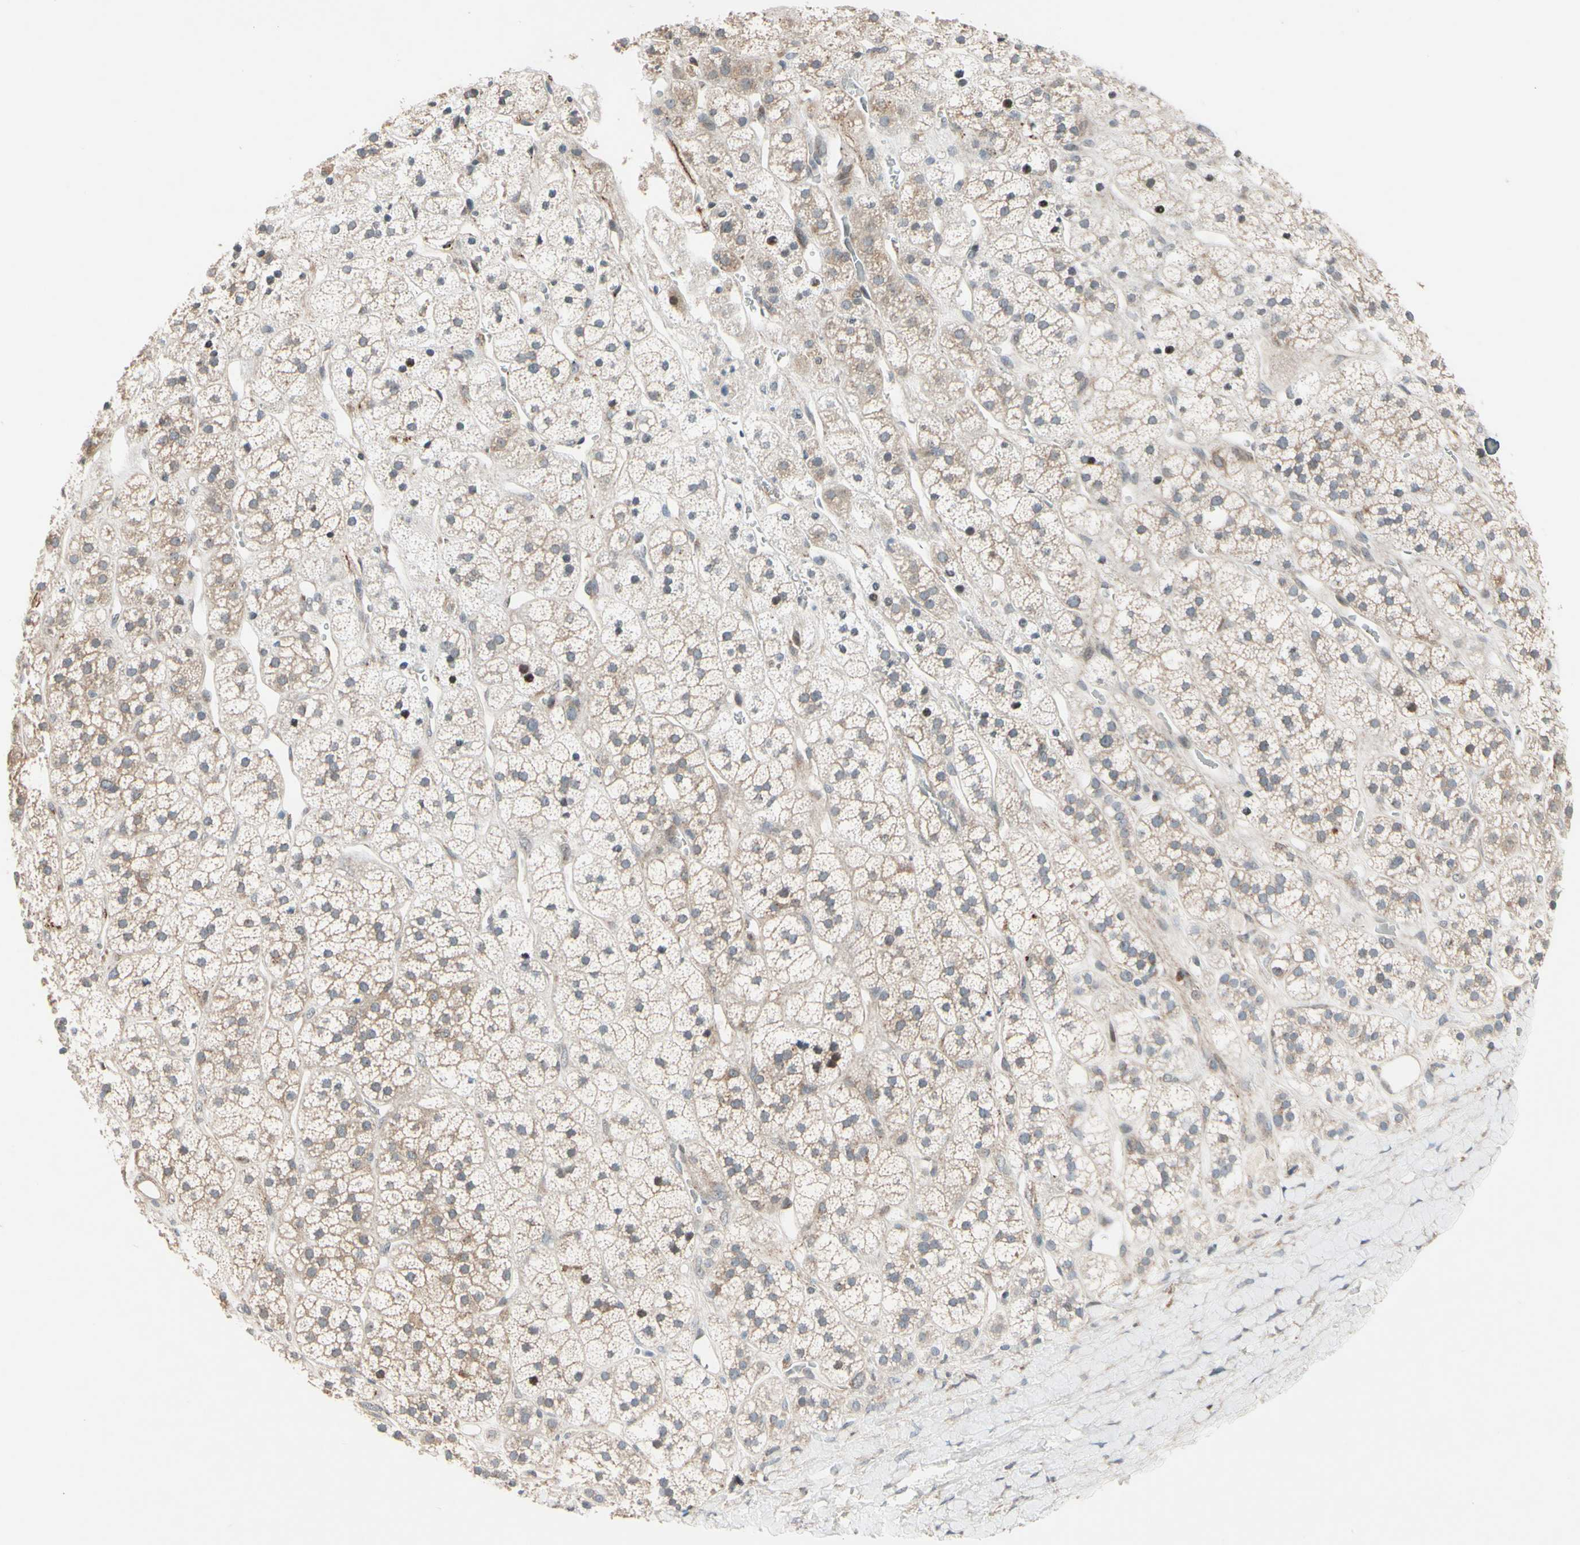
{"staining": {"intensity": "moderate", "quantity": ">75%", "location": "cytoplasmic/membranous,nuclear"}, "tissue": "adrenal gland", "cell_type": "Glandular cells", "image_type": "normal", "snomed": [{"axis": "morphology", "description": "Normal tissue, NOS"}, {"axis": "topography", "description": "Adrenal gland"}], "caption": "Protein positivity by IHC exhibits moderate cytoplasmic/membranous,nuclear staining in about >75% of glandular cells in benign adrenal gland.", "gene": "SNX29", "patient": {"sex": "male", "age": 56}}